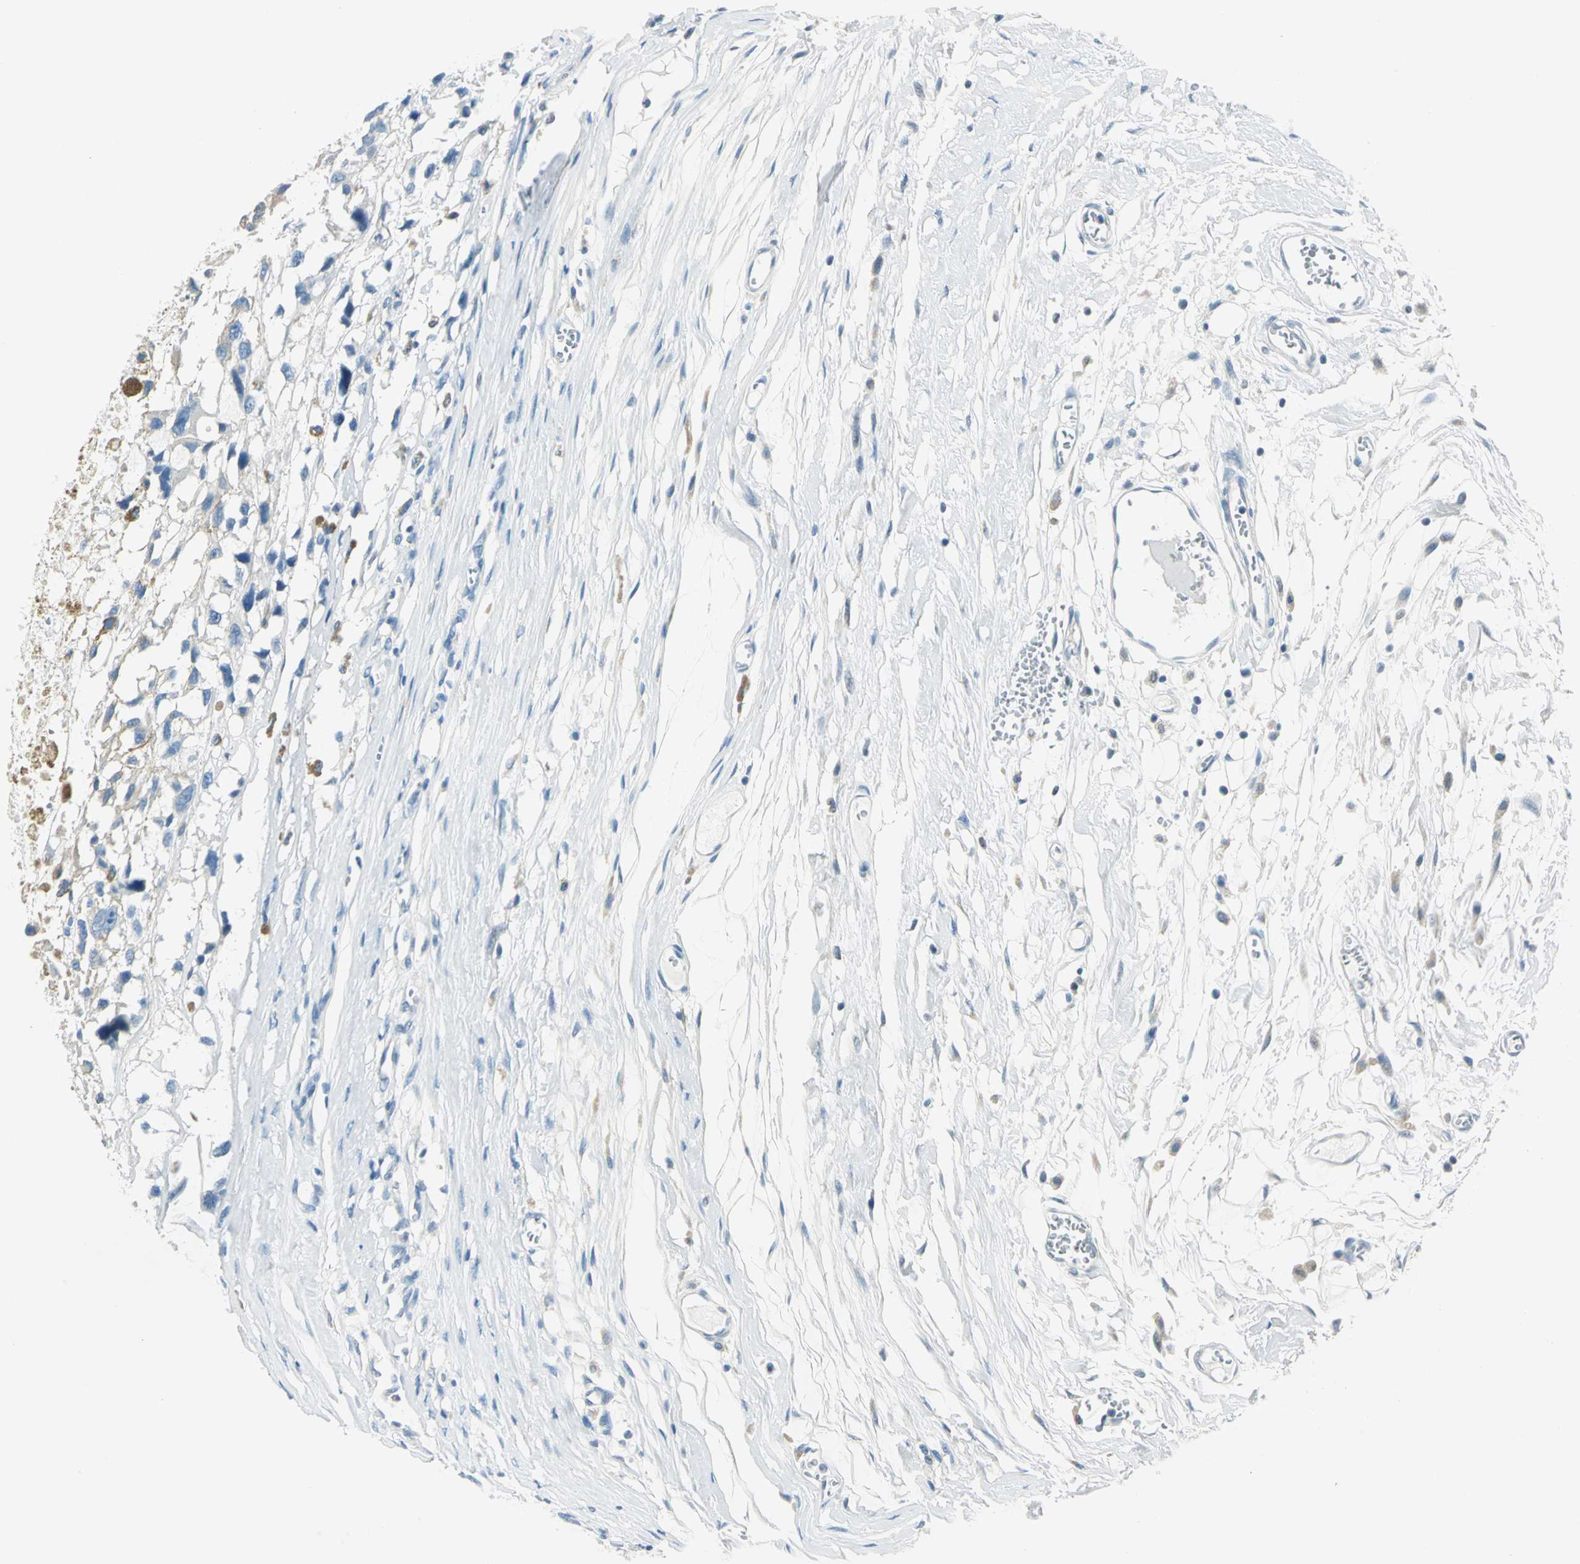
{"staining": {"intensity": "negative", "quantity": "none", "location": "none"}, "tissue": "melanoma", "cell_type": "Tumor cells", "image_type": "cancer", "snomed": [{"axis": "morphology", "description": "Malignant melanoma, Metastatic site"}, {"axis": "topography", "description": "Lymph node"}], "caption": "Tumor cells show no significant positivity in melanoma.", "gene": "AKR1A1", "patient": {"sex": "male", "age": 59}}